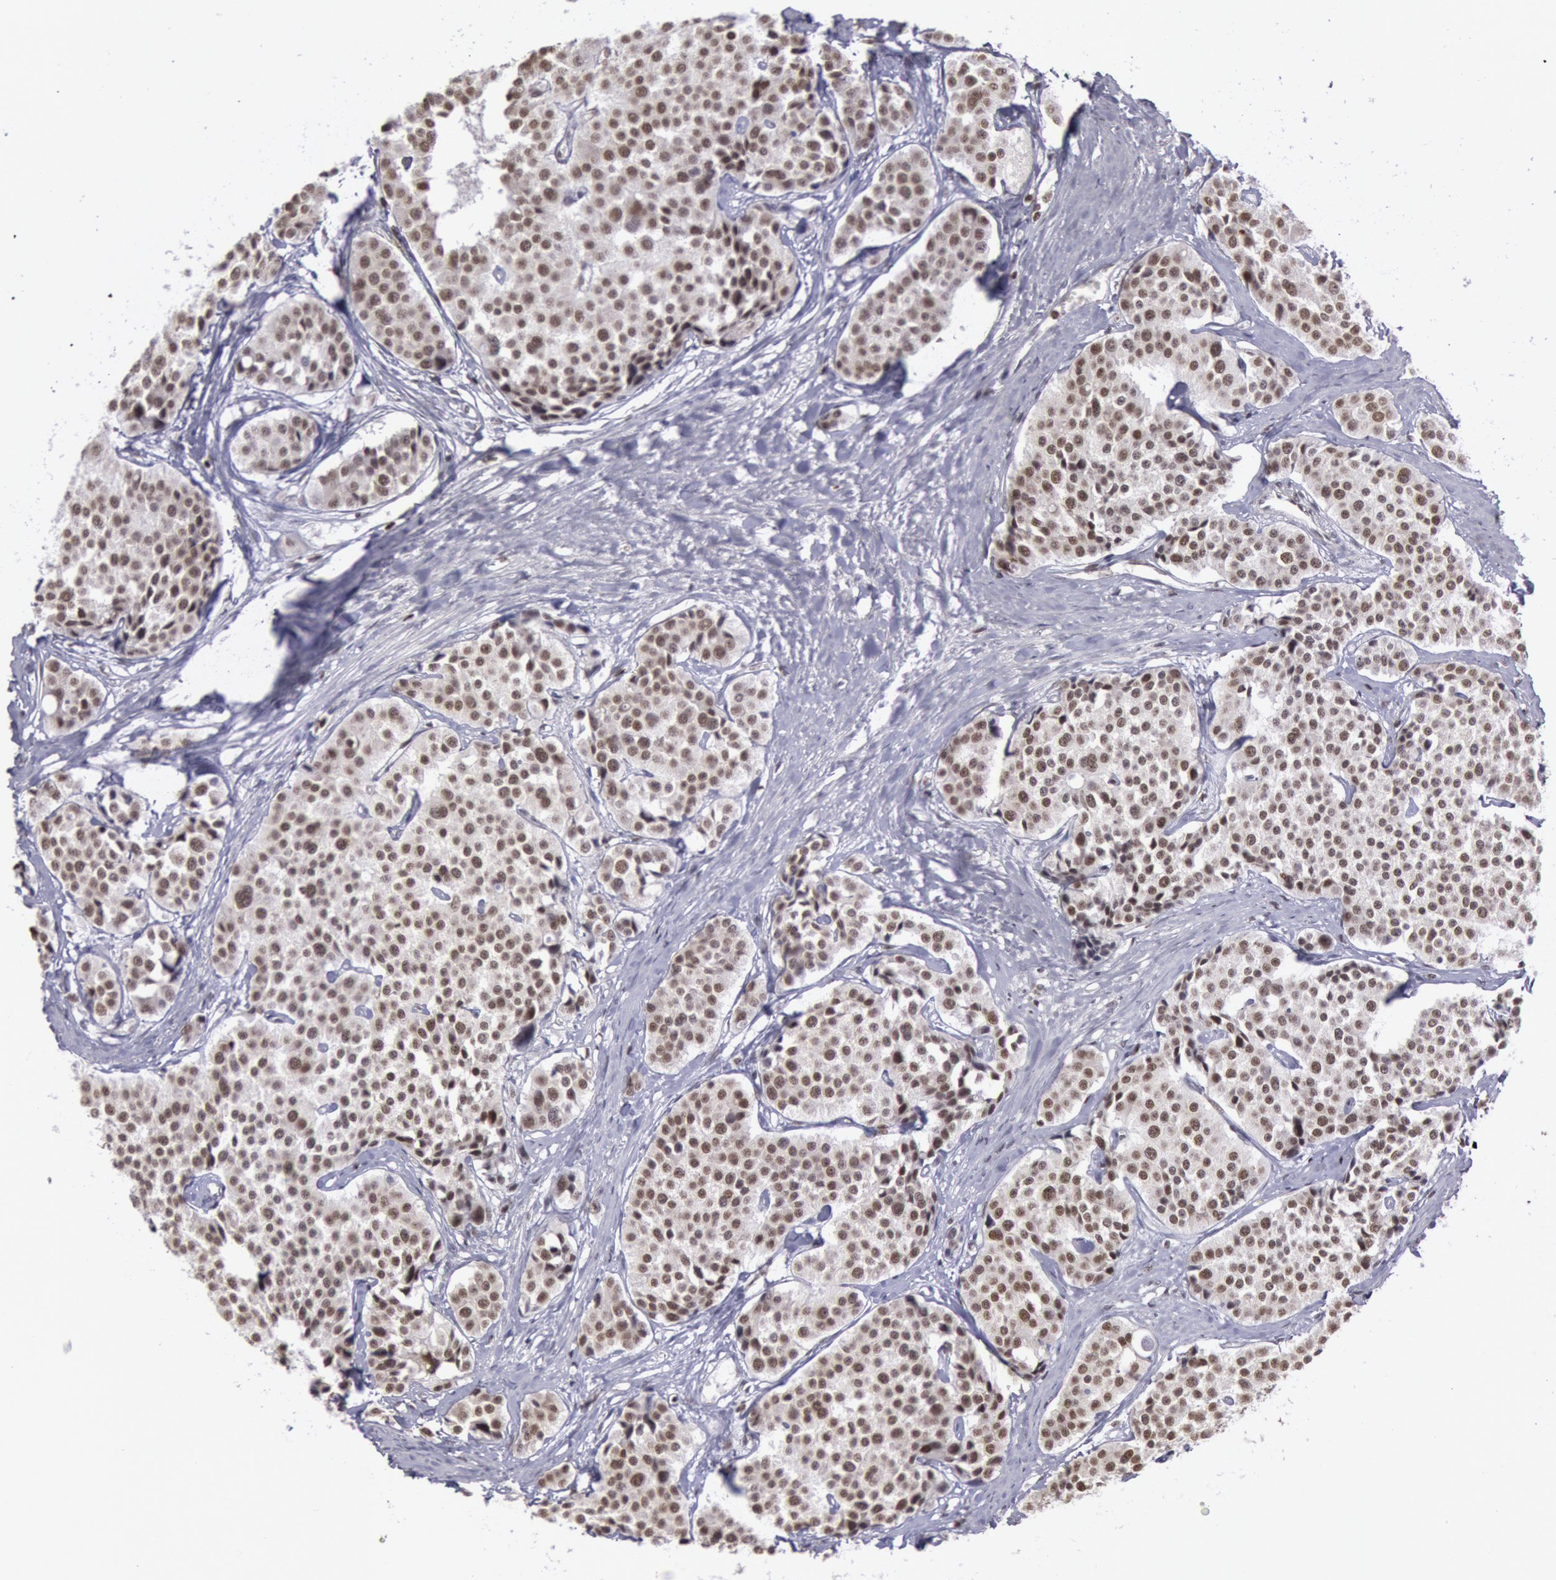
{"staining": {"intensity": "moderate", "quantity": ">75%", "location": "nuclear"}, "tissue": "carcinoid", "cell_type": "Tumor cells", "image_type": "cancer", "snomed": [{"axis": "morphology", "description": "Carcinoid, malignant, NOS"}, {"axis": "topography", "description": "Small intestine"}], "caption": "Protein analysis of carcinoid tissue exhibits moderate nuclear expression in about >75% of tumor cells.", "gene": "NKAP", "patient": {"sex": "male", "age": 60}}